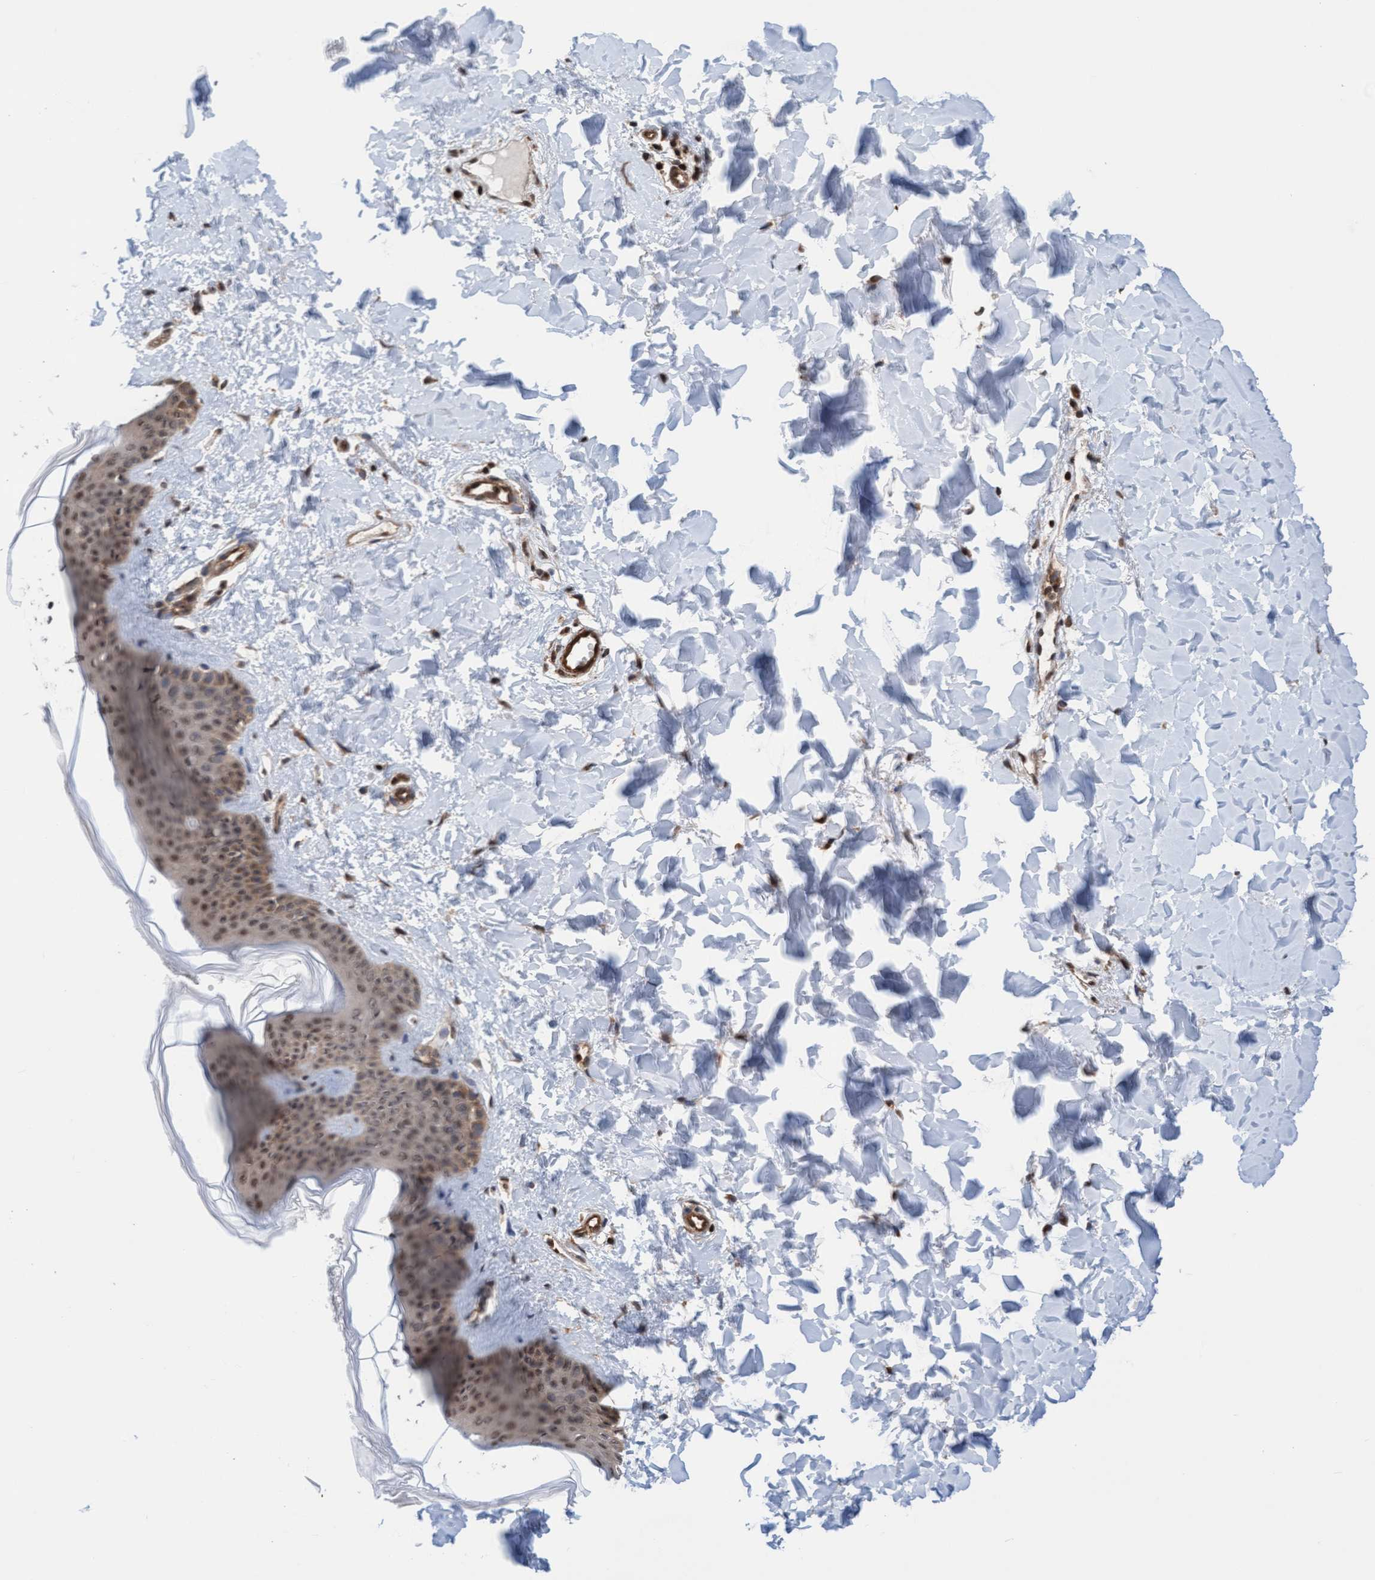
{"staining": {"intensity": "moderate", "quantity": ">75%", "location": "cytoplasmic/membranous"}, "tissue": "skin", "cell_type": "Fibroblasts", "image_type": "normal", "snomed": [{"axis": "morphology", "description": "Normal tissue, NOS"}, {"axis": "topography", "description": "Skin"}], "caption": "Normal skin demonstrates moderate cytoplasmic/membranous positivity in about >75% of fibroblasts, visualized by immunohistochemistry. (brown staining indicates protein expression, while blue staining denotes nuclei).", "gene": "STXBP4", "patient": {"sex": "female", "age": 17}}